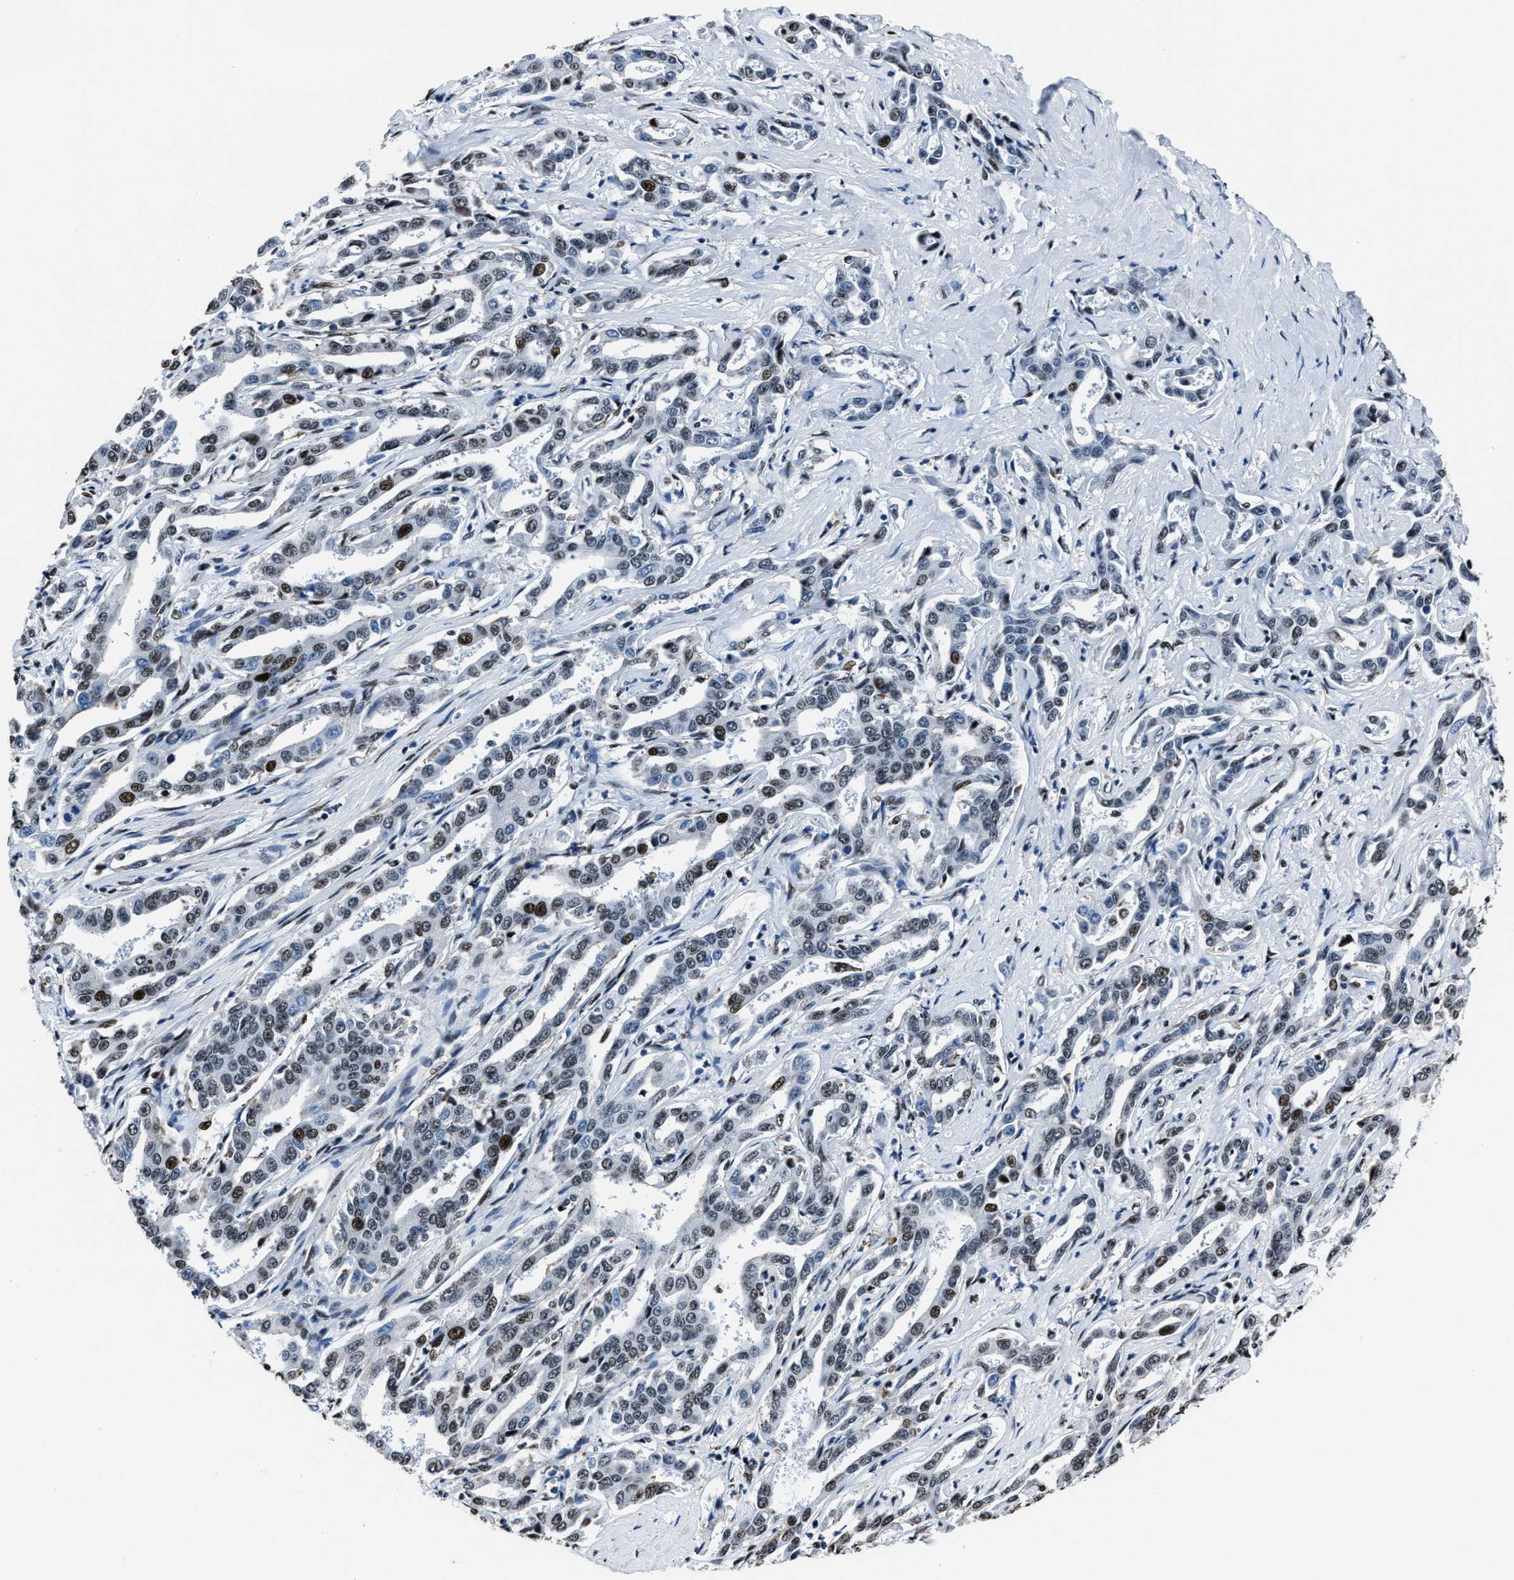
{"staining": {"intensity": "moderate", "quantity": "<25%", "location": "nuclear"}, "tissue": "liver cancer", "cell_type": "Tumor cells", "image_type": "cancer", "snomed": [{"axis": "morphology", "description": "Cholangiocarcinoma"}, {"axis": "topography", "description": "Liver"}], "caption": "An immunohistochemistry photomicrograph of tumor tissue is shown. Protein staining in brown labels moderate nuclear positivity in liver cancer (cholangiocarcinoma) within tumor cells. (DAB (3,3'-diaminobenzidine) = brown stain, brightfield microscopy at high magnification).", "gene": "PPIE", "patient": {"sex": "male", "age": 59}}